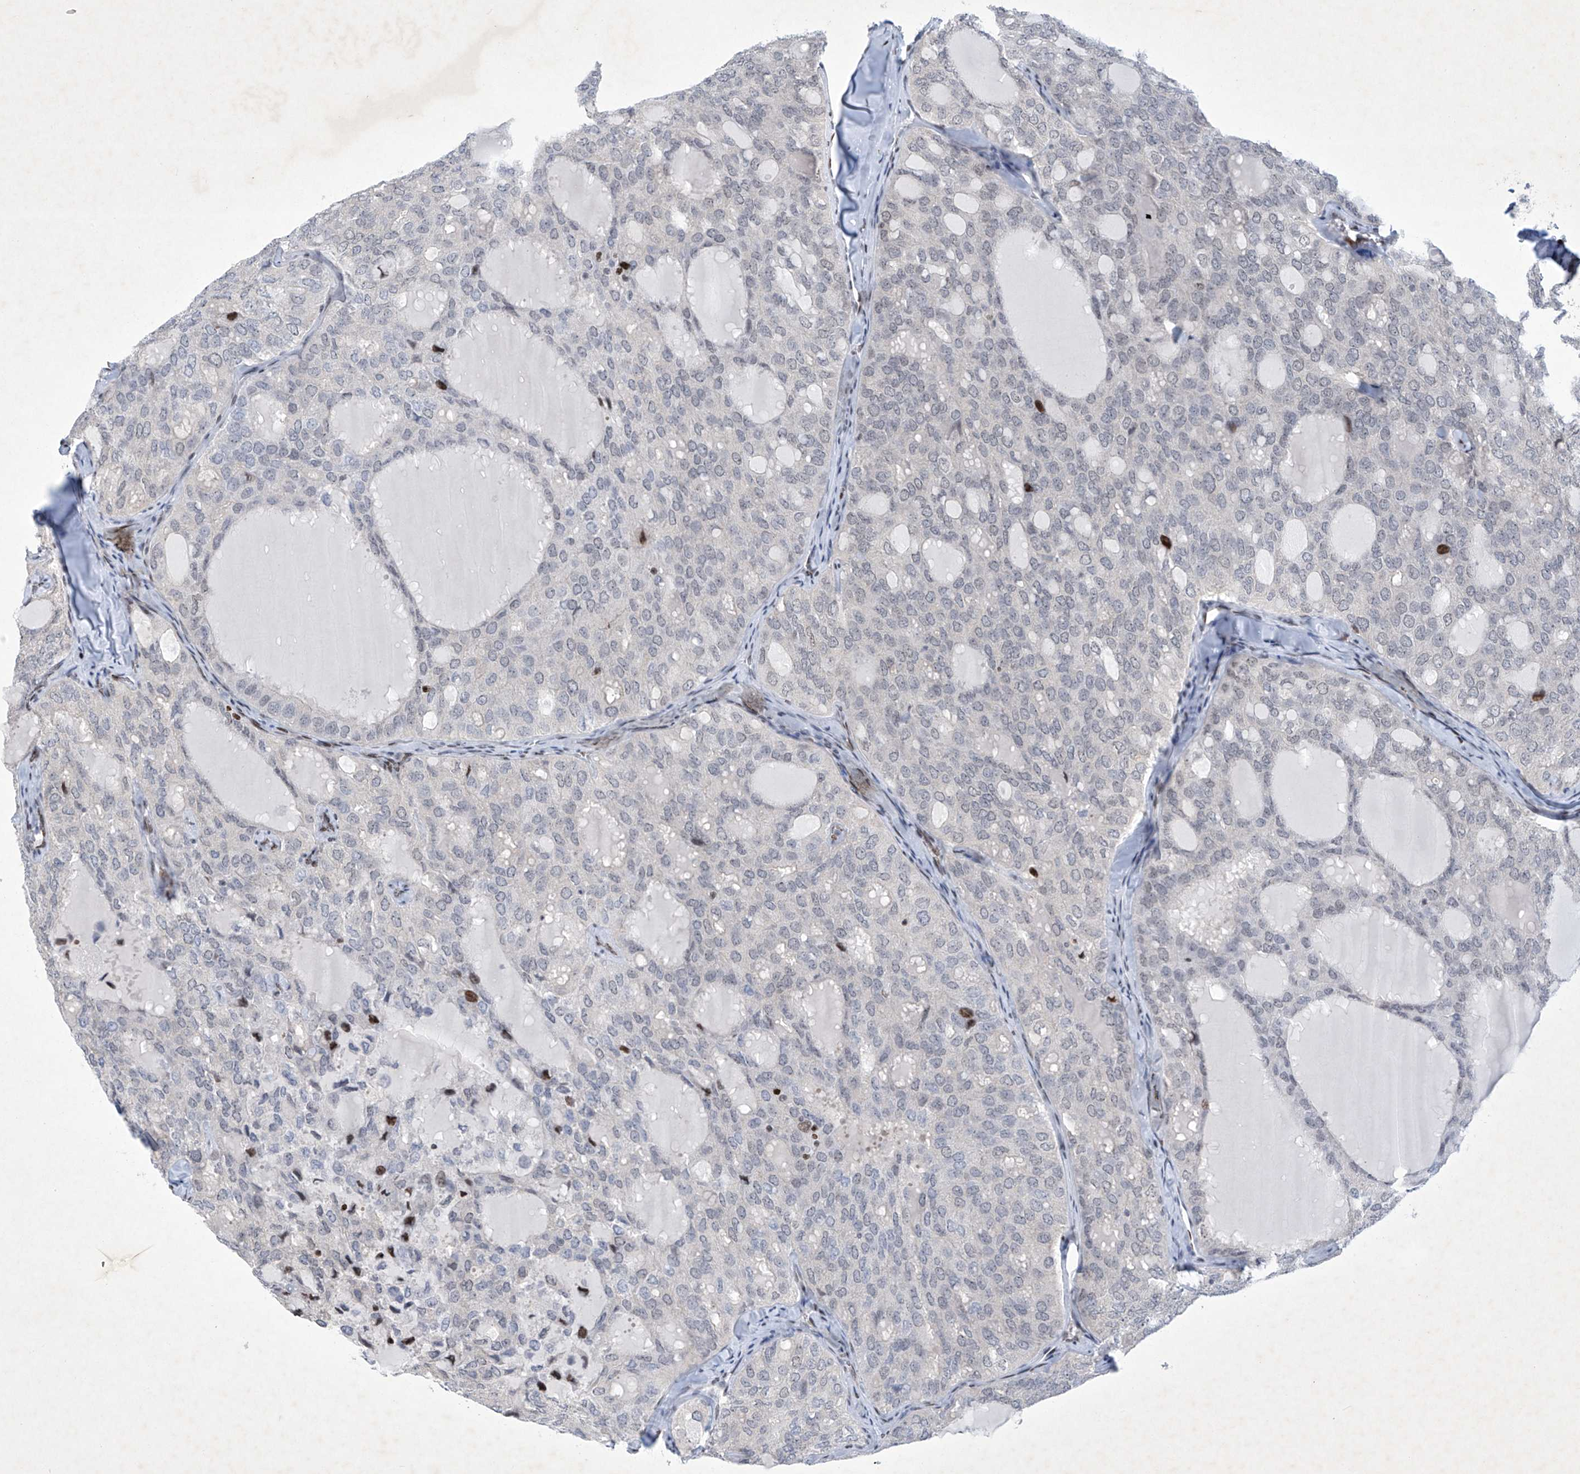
{"staining": {"intensity": "weak", "quantity": "25%-75%", "location": "nuclear"}, "tissue": "thyroid cancer", "cell_type": "Tumor cells", "image_type": "cancer", "snomed": [{"axis": "morphology", "description": "Follicular adenoma carcinoma, NOS"}, {"axis": "topography", "description": "Thyroid gland"}], "caption": "Tumor cells exhibit weak nuclear staining in about 25%-75% of cells in thyroid cancer (follicular adenoma carcinoma). (Stains: DAB (3,3'-diaminobenzidine) in brown, nuclei in blue, Microscopy: brightfield microscopy at high magnification).", "gene": "RFX7", "patient": {"sex": "male", "age": 75}}